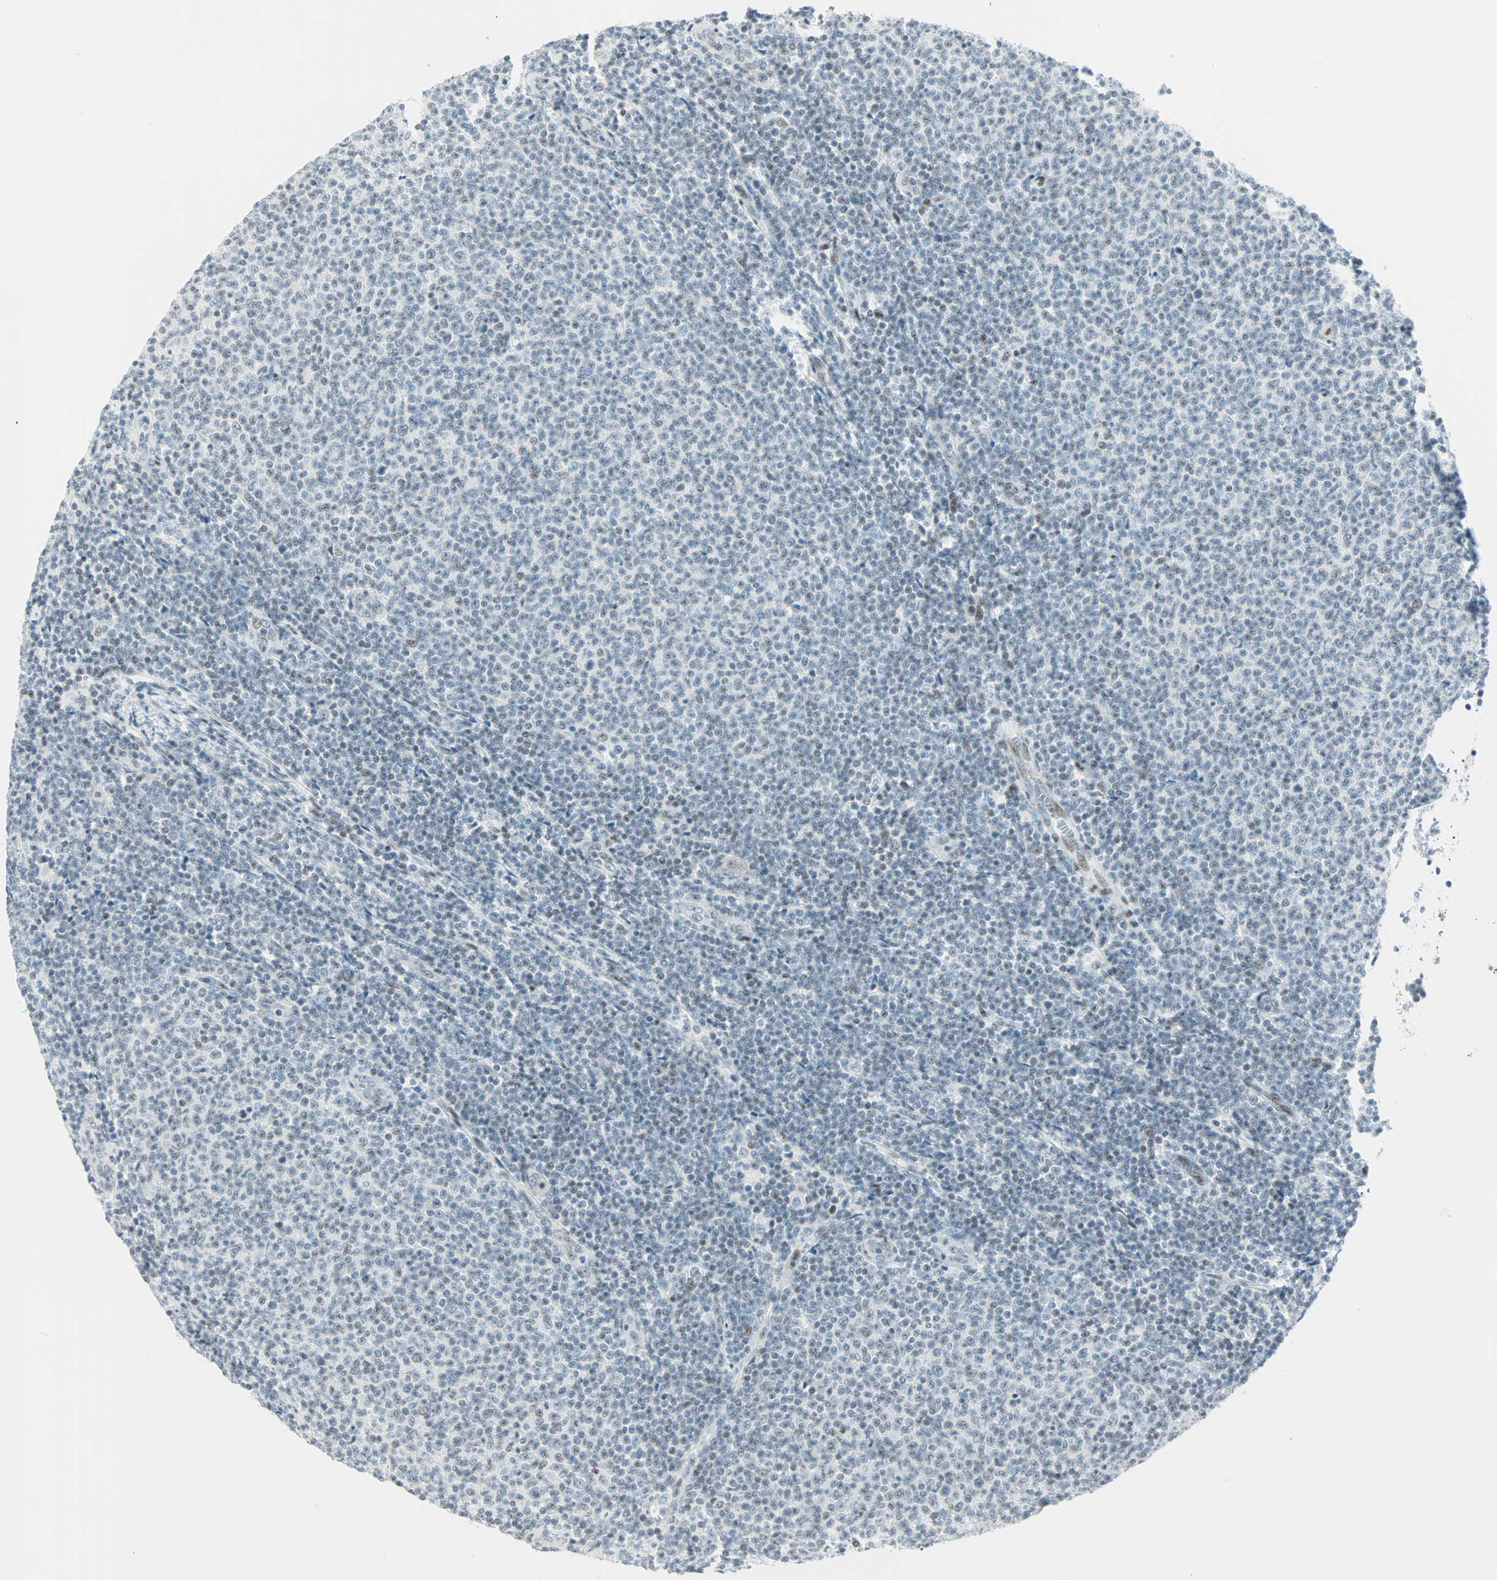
{"staining": {"intensity": "negative", "quantity": "none", "location": "none"}, "tissue": "lymphoma", "cell_type": "Tumor cells", "image_type": "cancer", "snomed": [{"axis": "morphology", "description": "Malignant lymphoma, non-Hodgkin's type, Low grade"}, {"axis": "topography", "description": "Lymph node"}], "caption": "A histopathology image of human low-grade malignant lymphoma, non-Hodgkin's type is negative for staining in tumor cells.", "gene": "PKNOX1", "patient": {"sex": "male", "age": 66}}